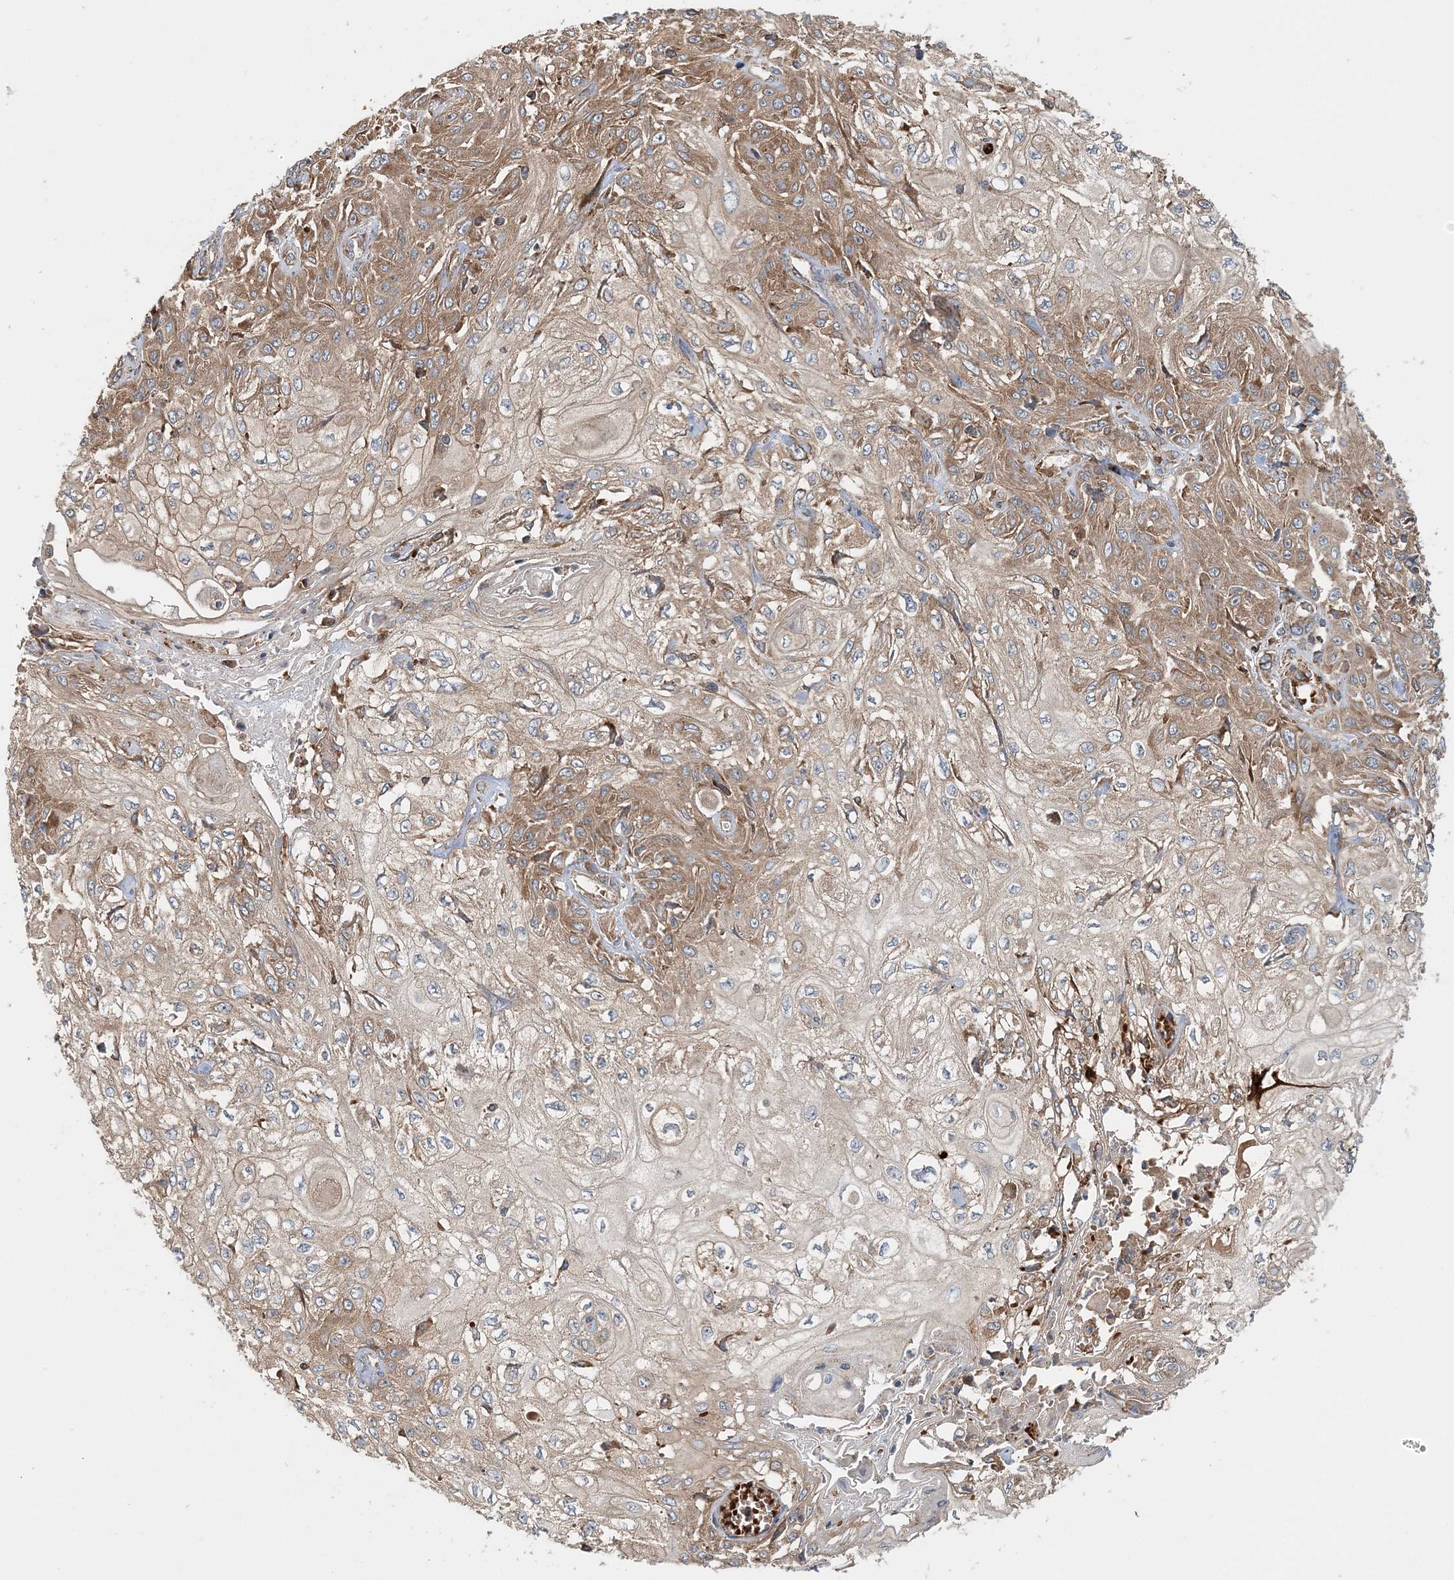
{"staining": {"intensity": "moderate", "quantity": ">75%", "location": "cytoplasmic/membranous"}, "tissue": "skin cancer", "cell_type": "Tumor cells", "image_type": "cancer", "snomed": [{"axis": "morphology", "description": "Squamous cell carcinoma, NOS"}, {"axis": "morphology", "description": "Squamous cell carcinoma, metastatic, NOS"}, {"axis": "topography", "description": "Skin"}, {"axis": "topography", "description": "Lymph node"}], "caption": "Skin squamous cell carcinoma stained with a protein marker displays moderate staining in tumor cells.", "gene": "TTI1", "patient": {"sex": "male", "age": 75}}